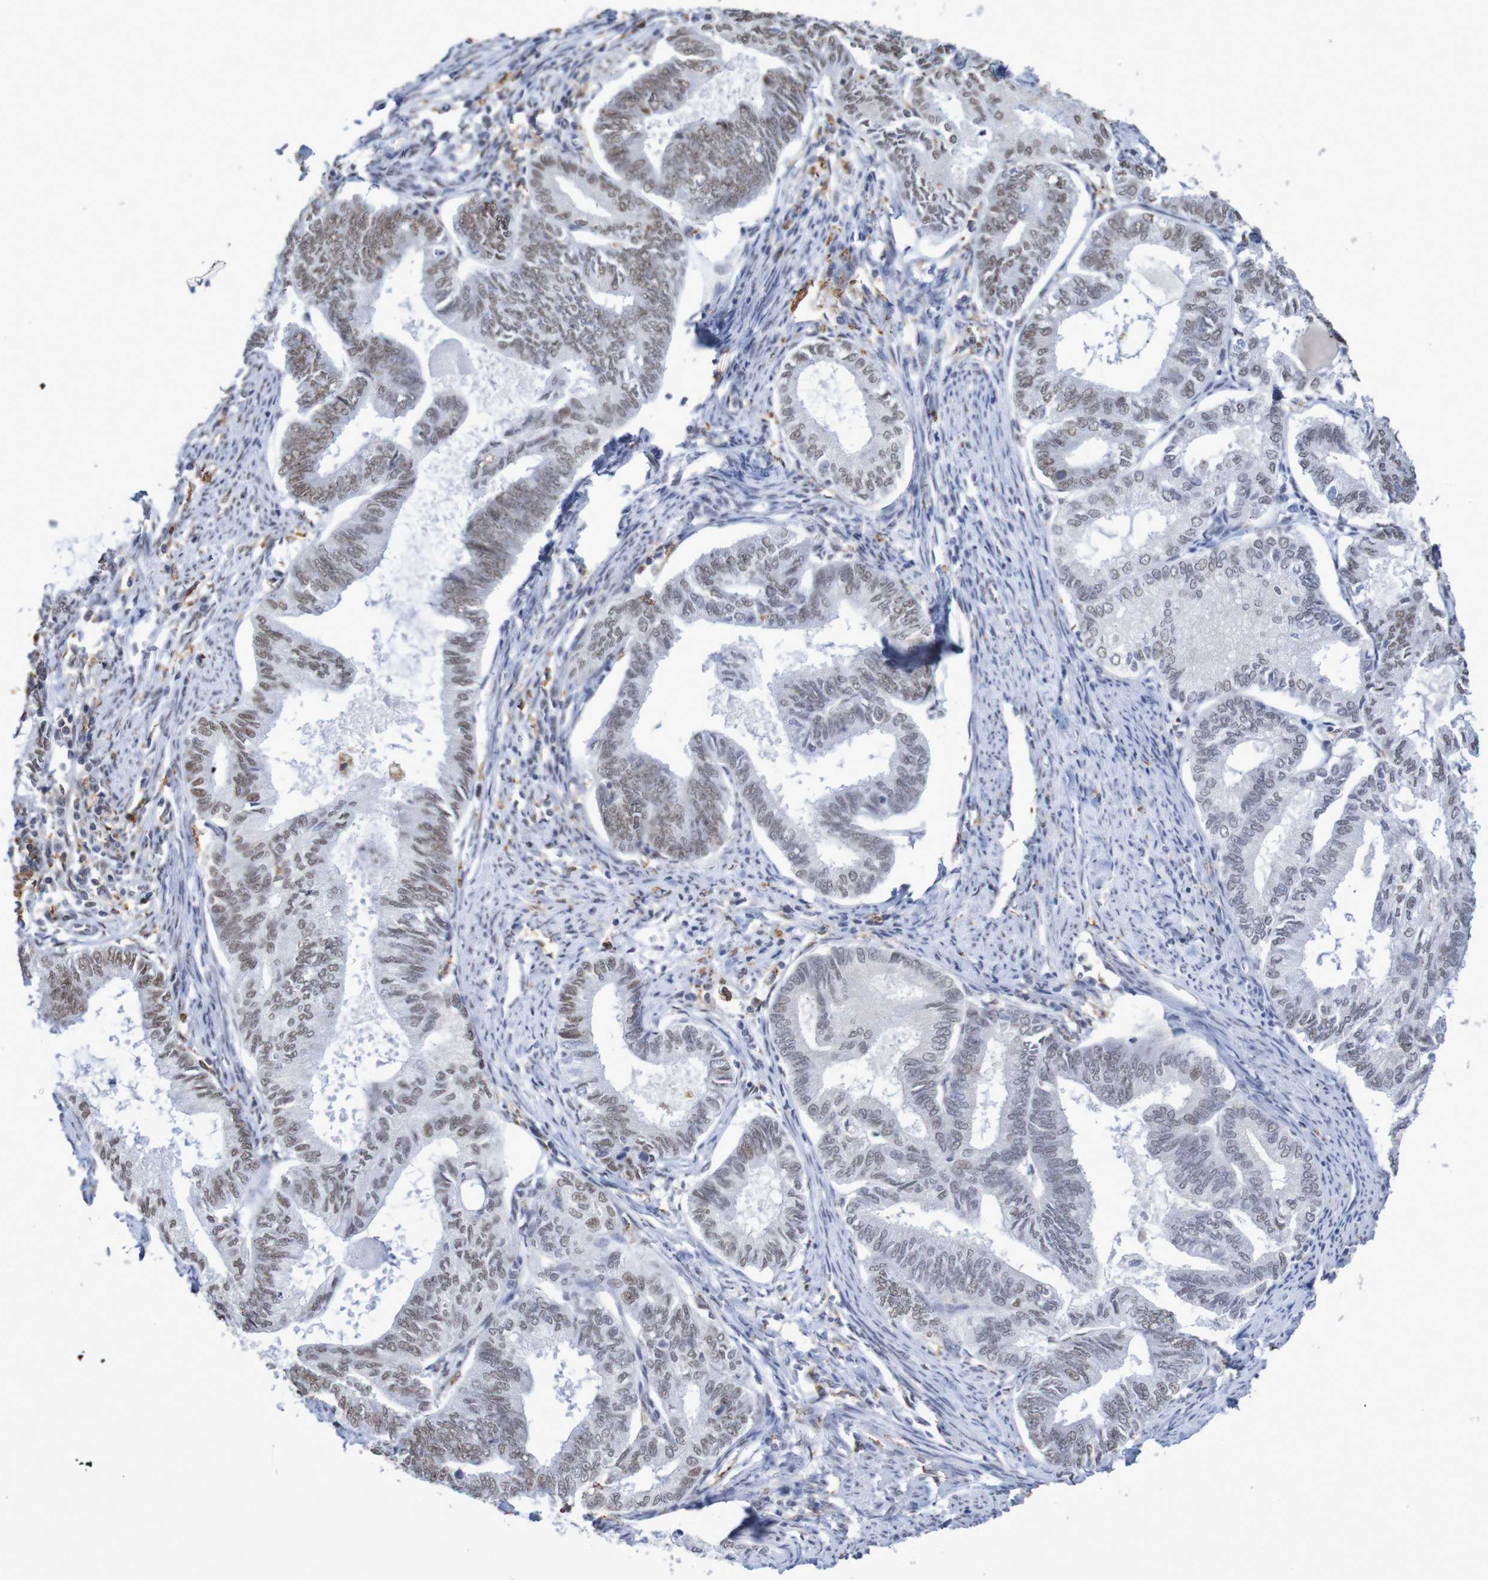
{"staining": {"intensity": "weak", "quantity": ">75%", "location": "nuclear"}, "tissue": "endometrial cancer", "cell_type": "Tumor cells", "image_type": "cancer", "snomed": [{"axis": "morphology", "description": "Adenocarcinoma, NOS"}, {"axis": "topography", "description": "Endometrium"}], "caption": "A high-resolution micrograph shows immunohistochemistry staining of endometrial adenocarcinoma, which exhibits weak nuclear positivity in approximately >75% of tumor cells.", "gene": "MRTFB", "patient": {"sex": "female", "age": 86}}